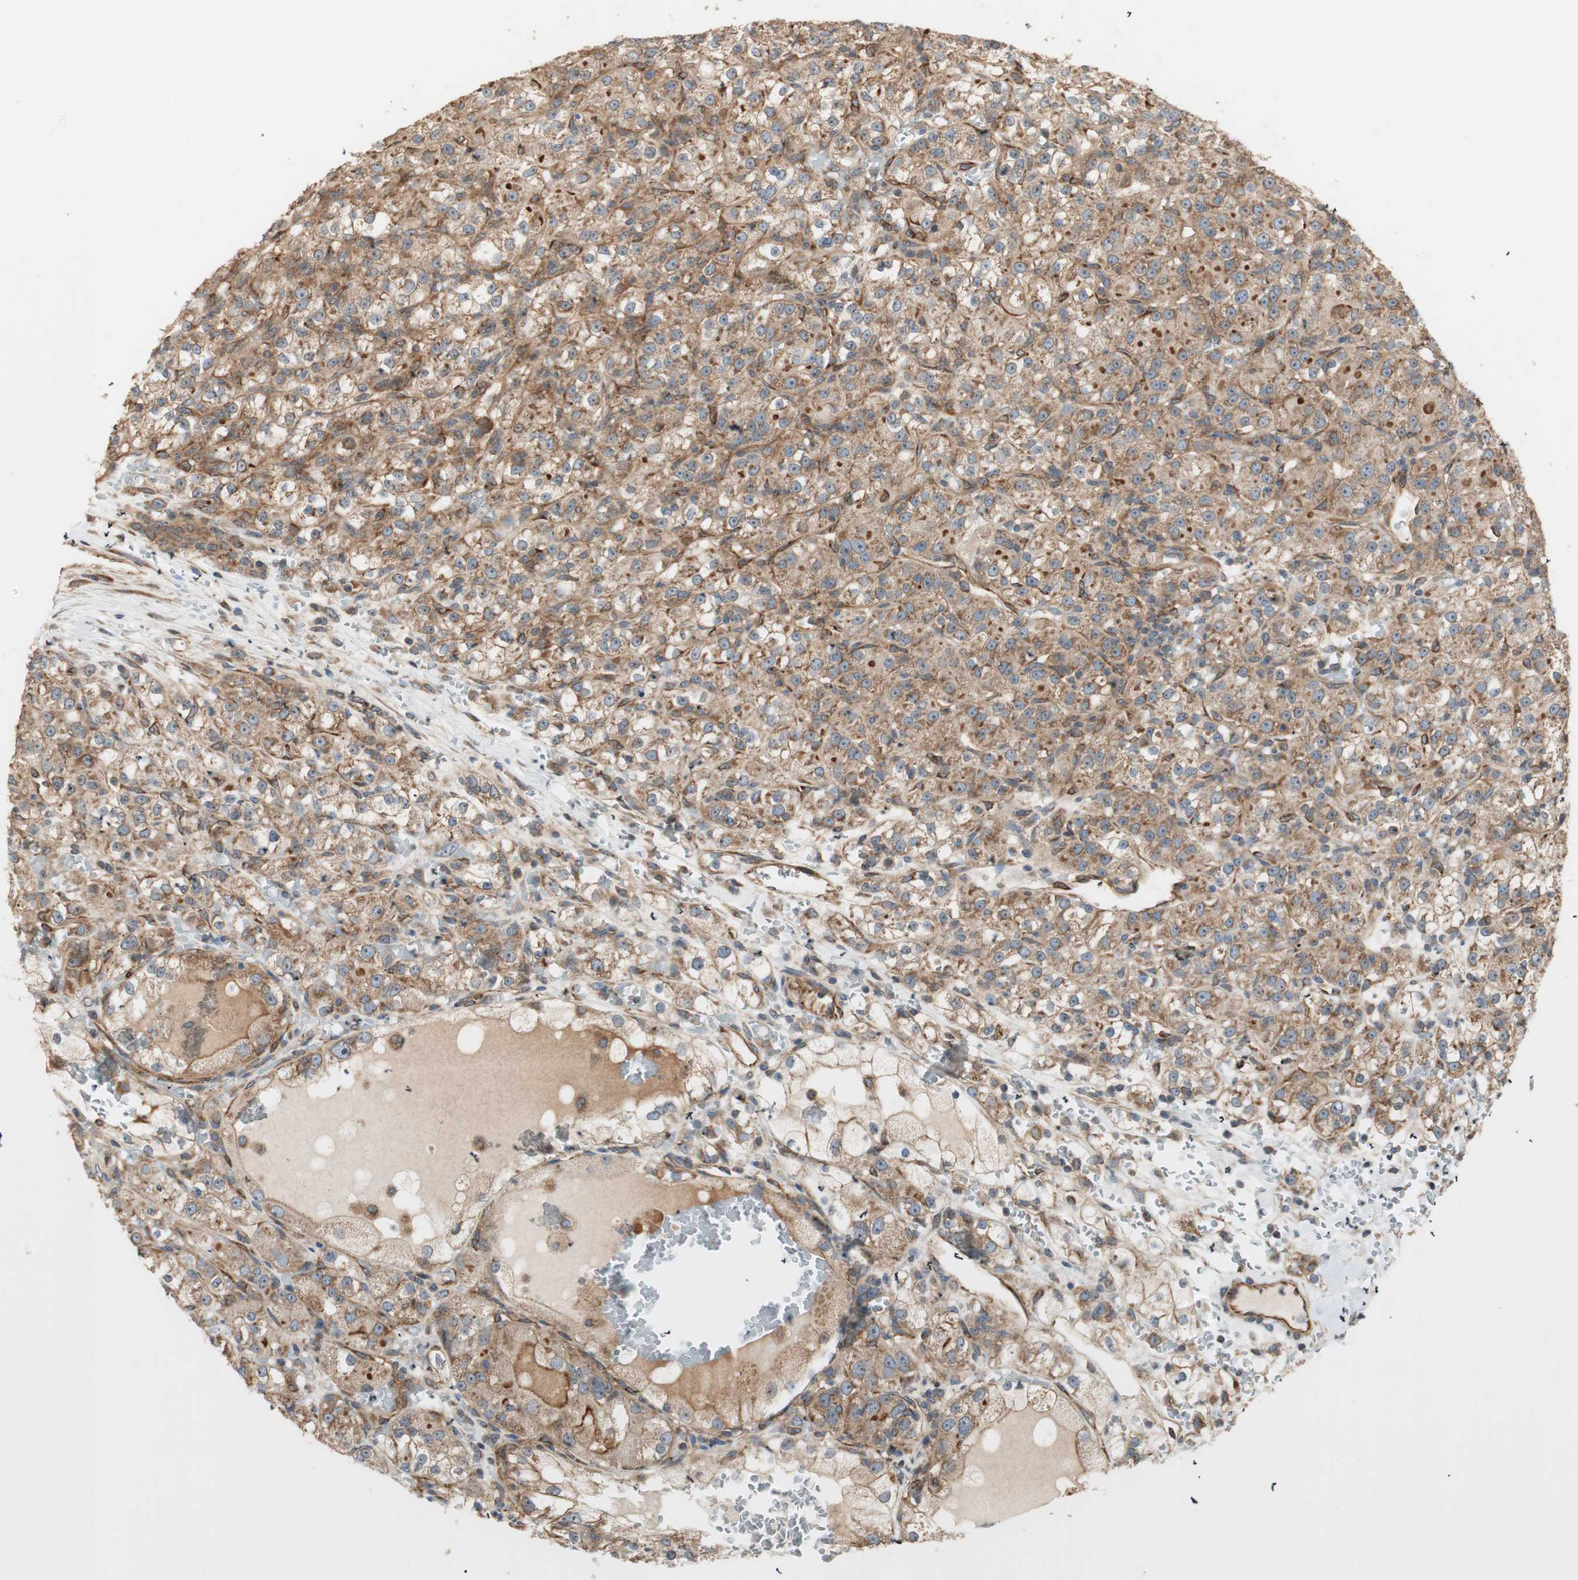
{"staining": {"intensity": "moderate", "quantity": ">75%", "location": "cytoplasmic/membranous"}, "tissue": "renal cancer", "cell_type": "Tumor cells", "image_type": "cancer", "snomed": [{"axis": "morphology", "description": "Normal tissue, NOS"}, {"axis": "morphology", "description": "Adenocarcinoma, NOS"}, {"axis": "topography", "description": "Kidney"}], "caption": "The immunohistochemical stain highlights moderate cytoplasmic/membranous positivity in tumor cells of adenocarcinoma (renal) tissue.", "gene": "CTTNBP2NL", "patient": {"sex": "male", "age": 61}}